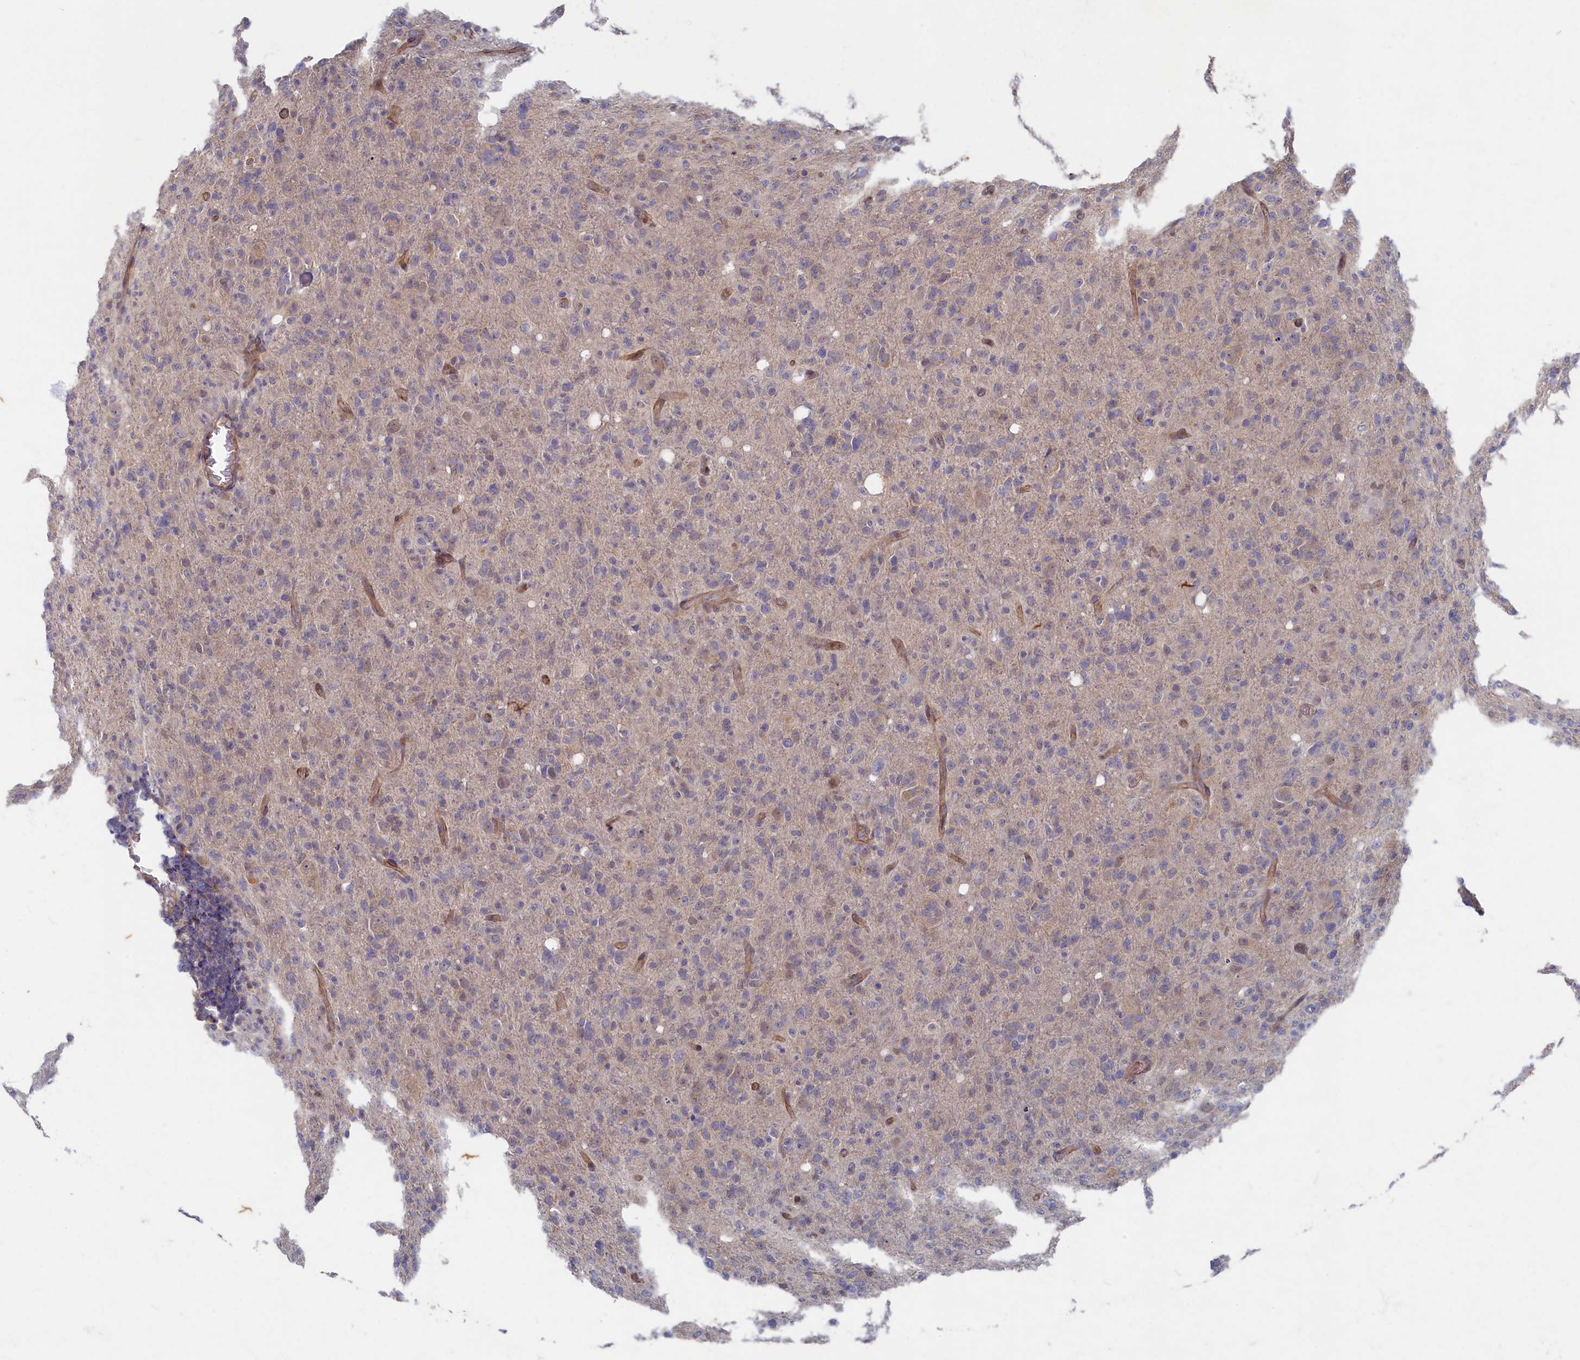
{"staining": {"intensity": "negative", "quantity": "none", "location": "none"}, "tissue": "glioma", "cell_type": "Tumor cells", "image_type": "cancer", "snomed": [{"axis": "morphology", "description": "Glioma, malignant, High grade"}, {"axis": "topography", "description": "Brain"}], "caption": "IHC photomicrograph of neoplastic tissue: human malignant high-grade glioma stained with DAB shows no significant protein staining in tumor cells. Nuclei are stained in blue.", "gene": "WDR59", "patient": {"sex": "female", "age": 57}}